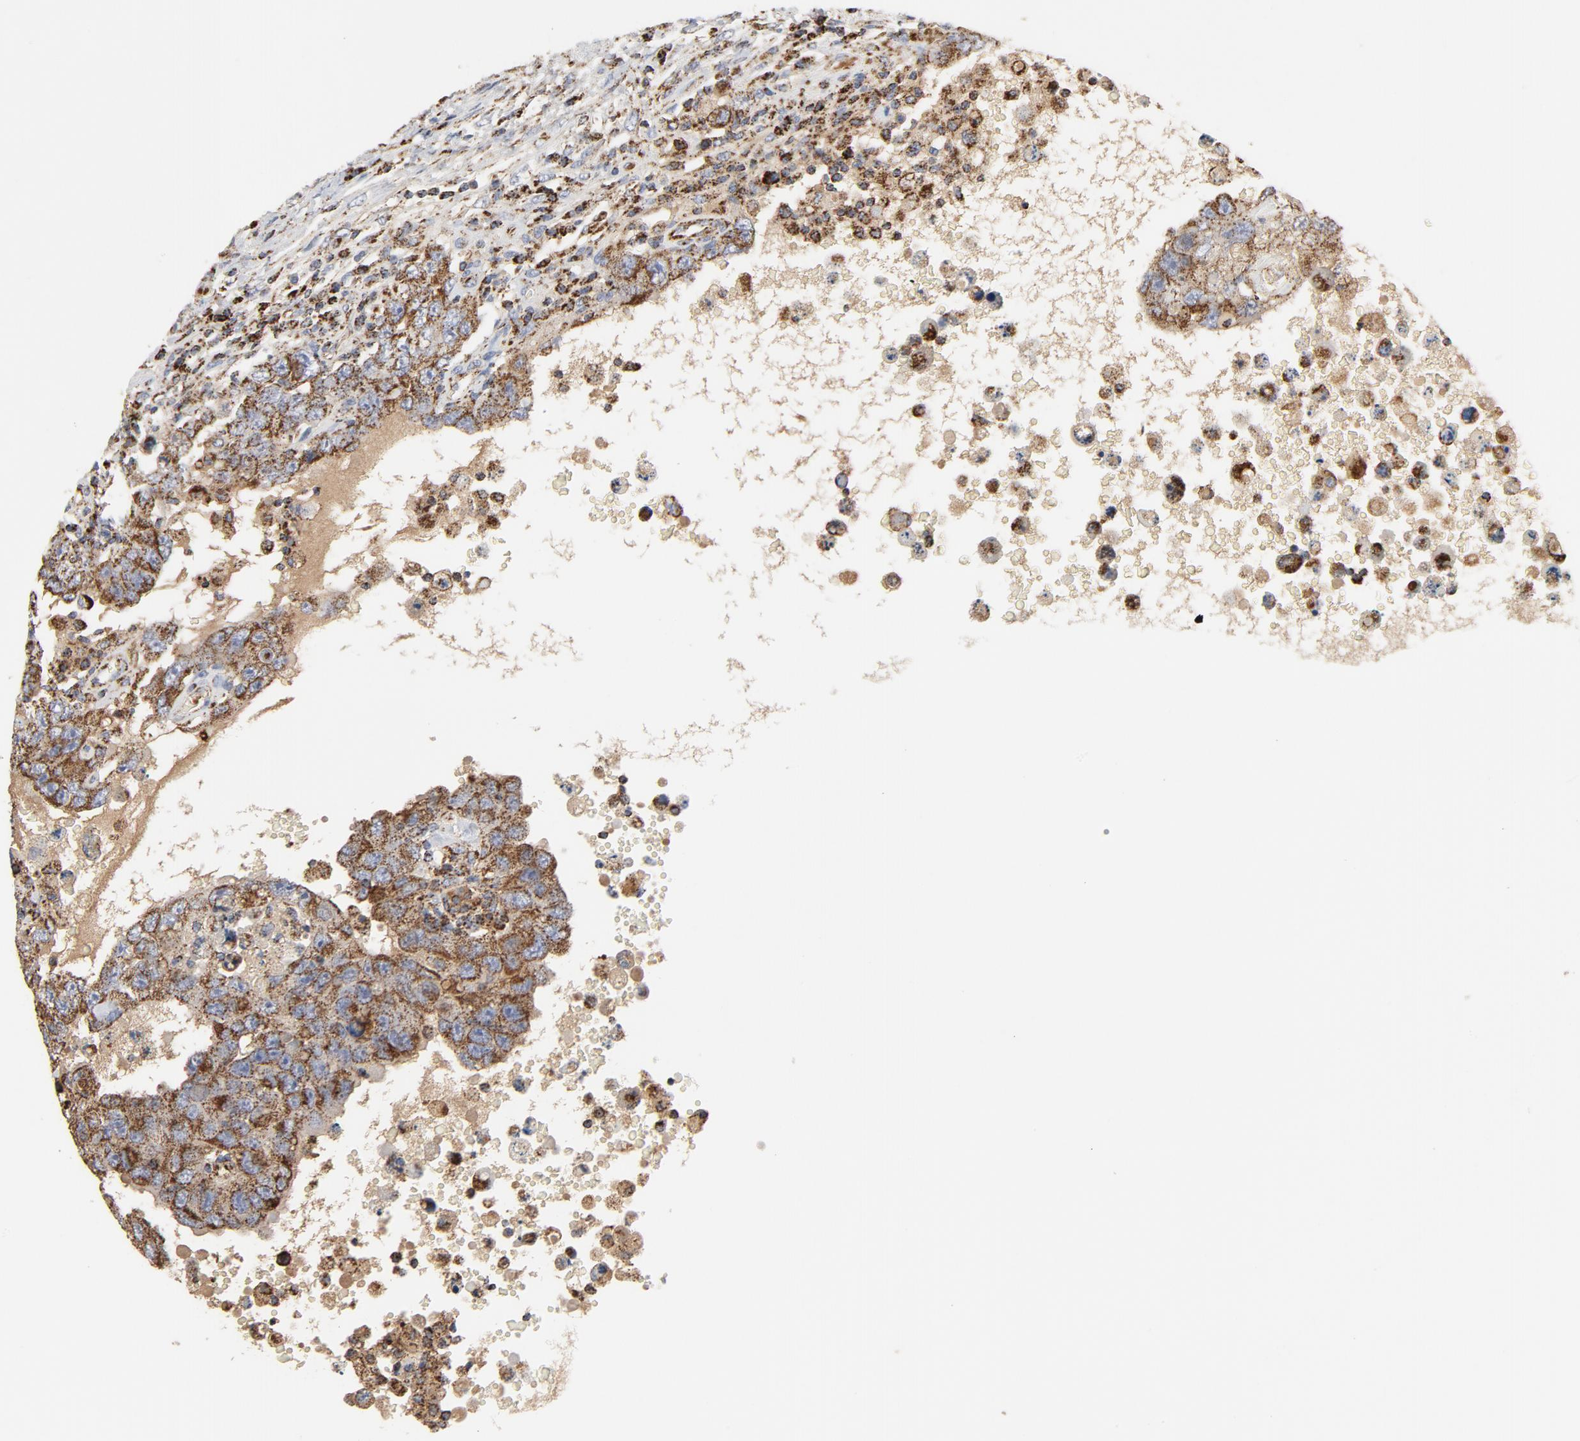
{"staining": {"intensity": "strong", "quantity": ">75%", "location": "cytoplasmic/membranous"}, "tissue": "testis cancer", "cell_type": "Tumor cells", "image_type": "cancer", "snomed": [{"axis": "morphology", "description": "Carcinoma, Embryonal, NOS"}, {"axis": "topography", "description": "Testis"}], "caption": "Tumor cells show high levels of strong cytoplasmic/membranous positivity in about >75% of cells in embryonal carcinoma (testis).", "gene": "PCNX4", "patient": {"sex": "male", "age": 26}}